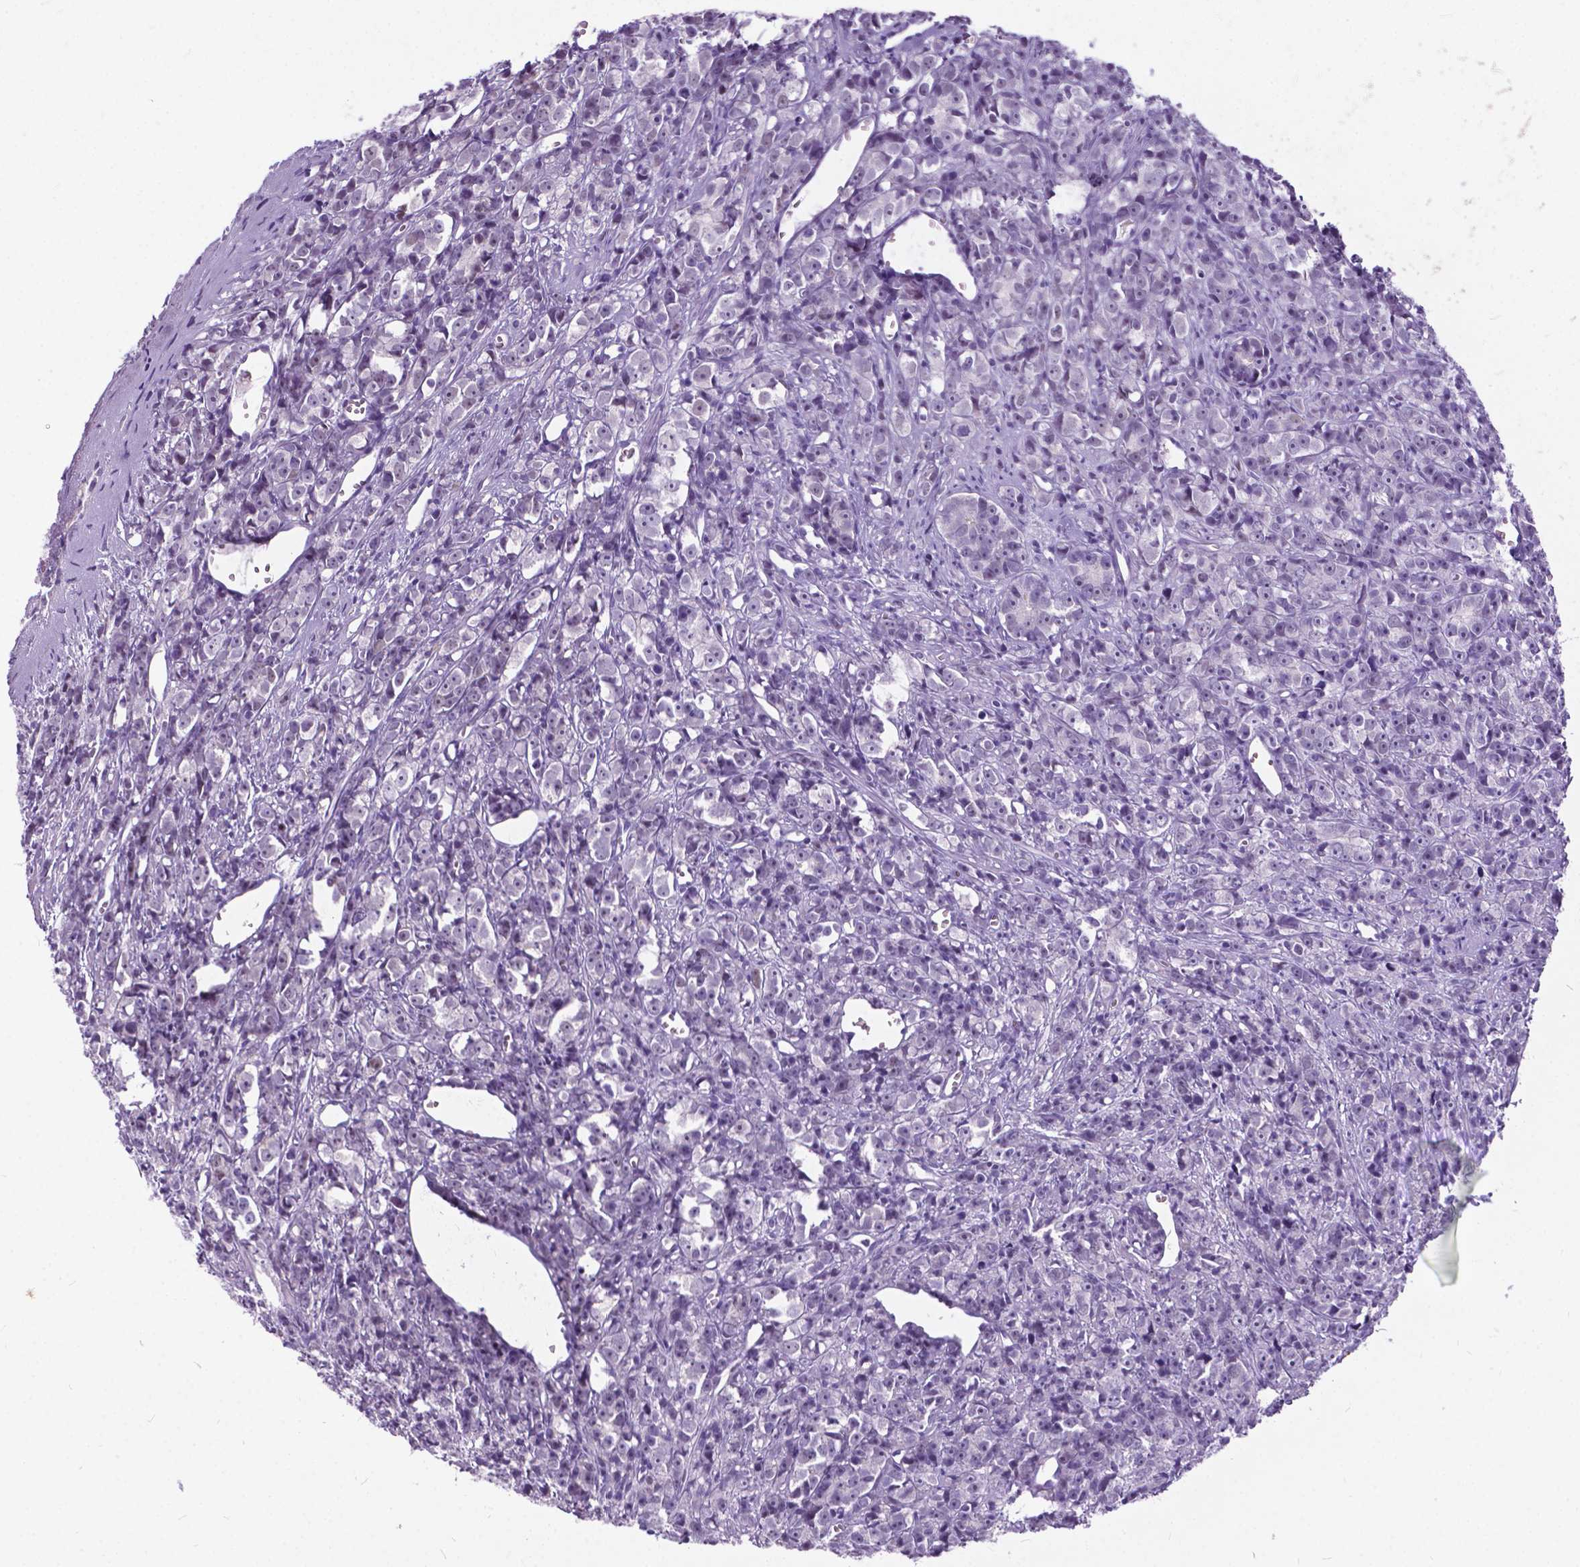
{"staining": {"intensity": "negative", "quantity": "none", "location": "none"}, "tissue": "prostate cancer", "cell_type": "Tumor cells", "image_type": "cancer", "snomed": [{"axis": "morphology", "description": "Adenocarcinoma, High grade"}, {"axis": "topography", "description": "Prostate"}], "caption": "IHC of high-grade adenocarcinoma (prostate) demonstrates no expression in tumor cells. The staining was performed using DAB to visualize the protein expression in brown, while the nuclei were stained in blue with hematoxylin (Magnification: 20x).", "gene": "BSND", "patient": {"sex": "male", "age": 77}}